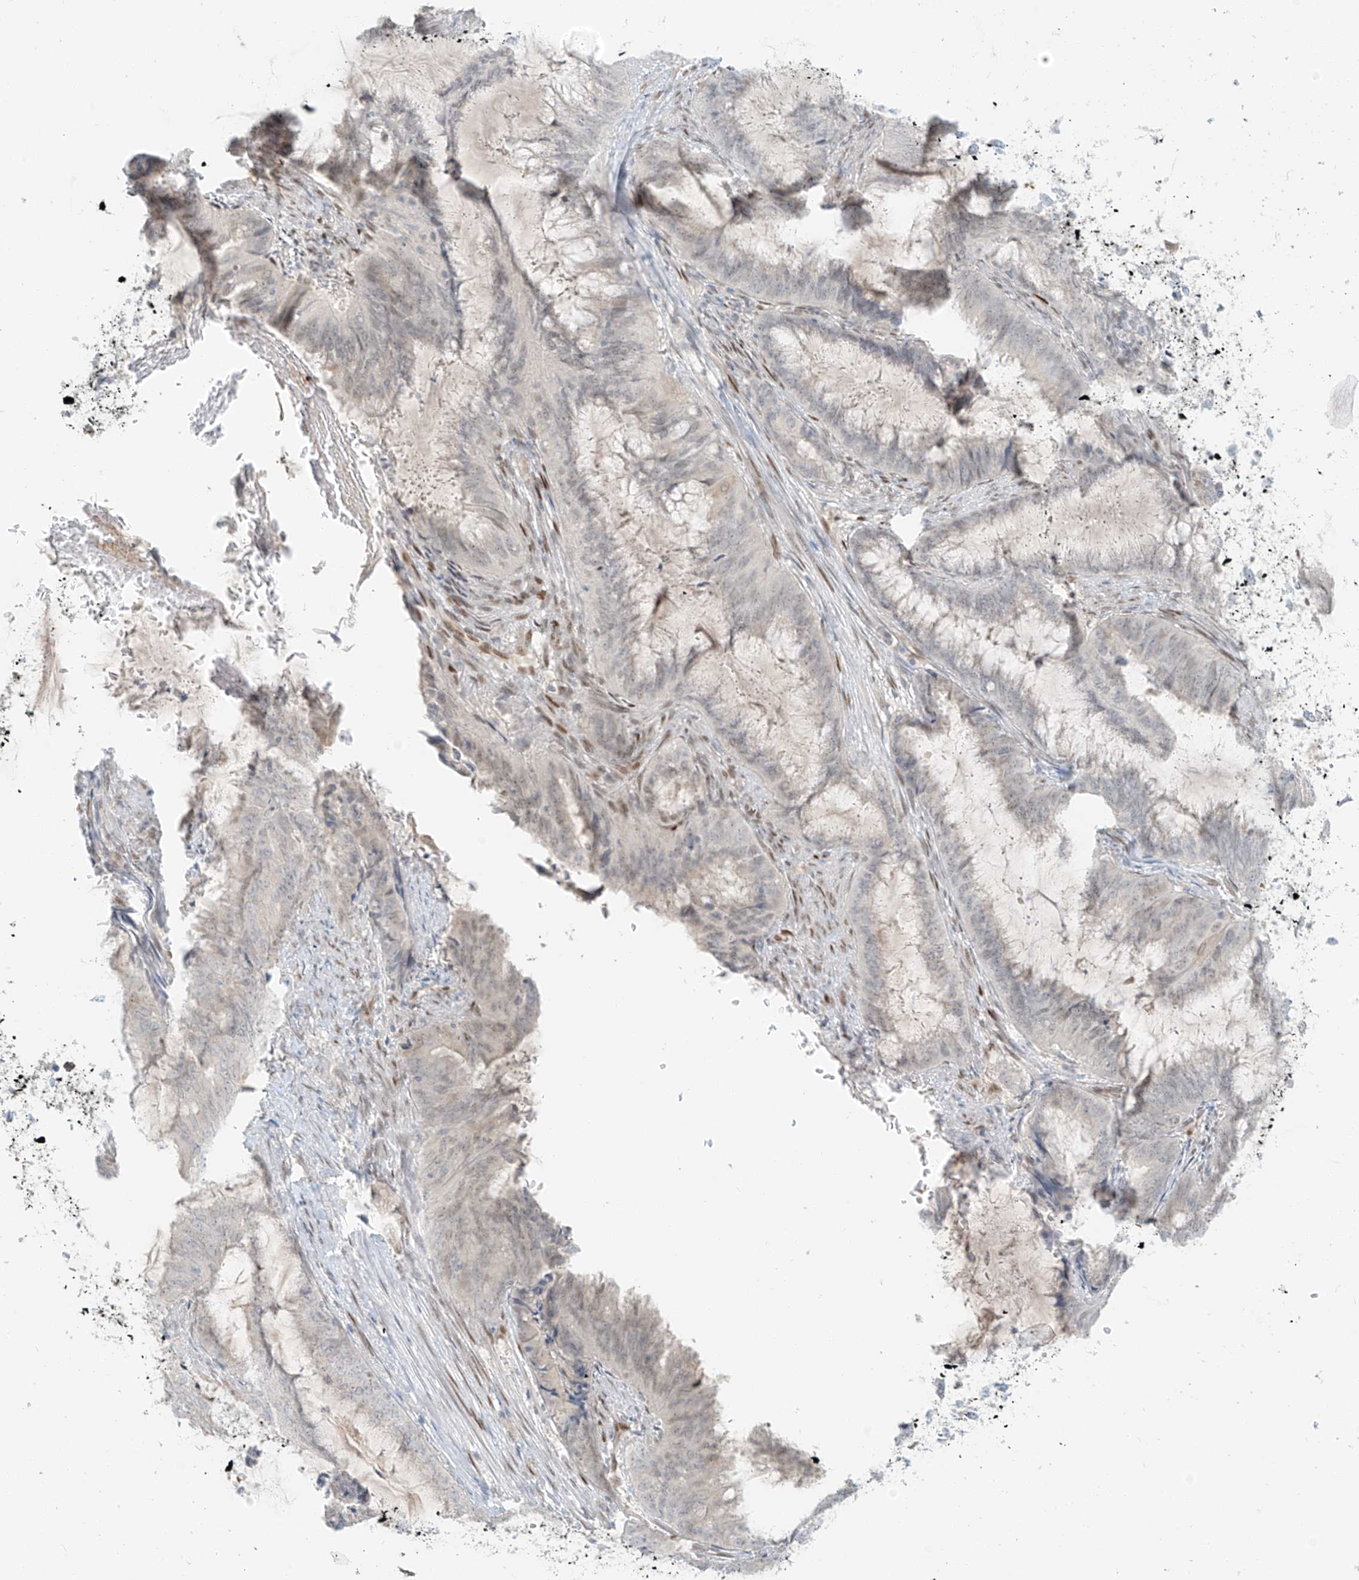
{"staining": {"intensity": "weak", "quantity": "<25%", "location": "nuclear"}, "tissue": "endometrial cancer", "cell_type": "Tumor cells", "image_type": "cancer", "snomed": [{"axis": "morphology", "description": "Adenocarcinoma, NOS"}, {"axis": "topography", "description": "Endometrium"}], "caption": "This is a image of immunohistochemistry (IHC) staining of endometrial adenocarcinoma, which shows no staining in tumor cells.", "gene": "ZNF774", "patient": {"sex": "female", "age": 51}}